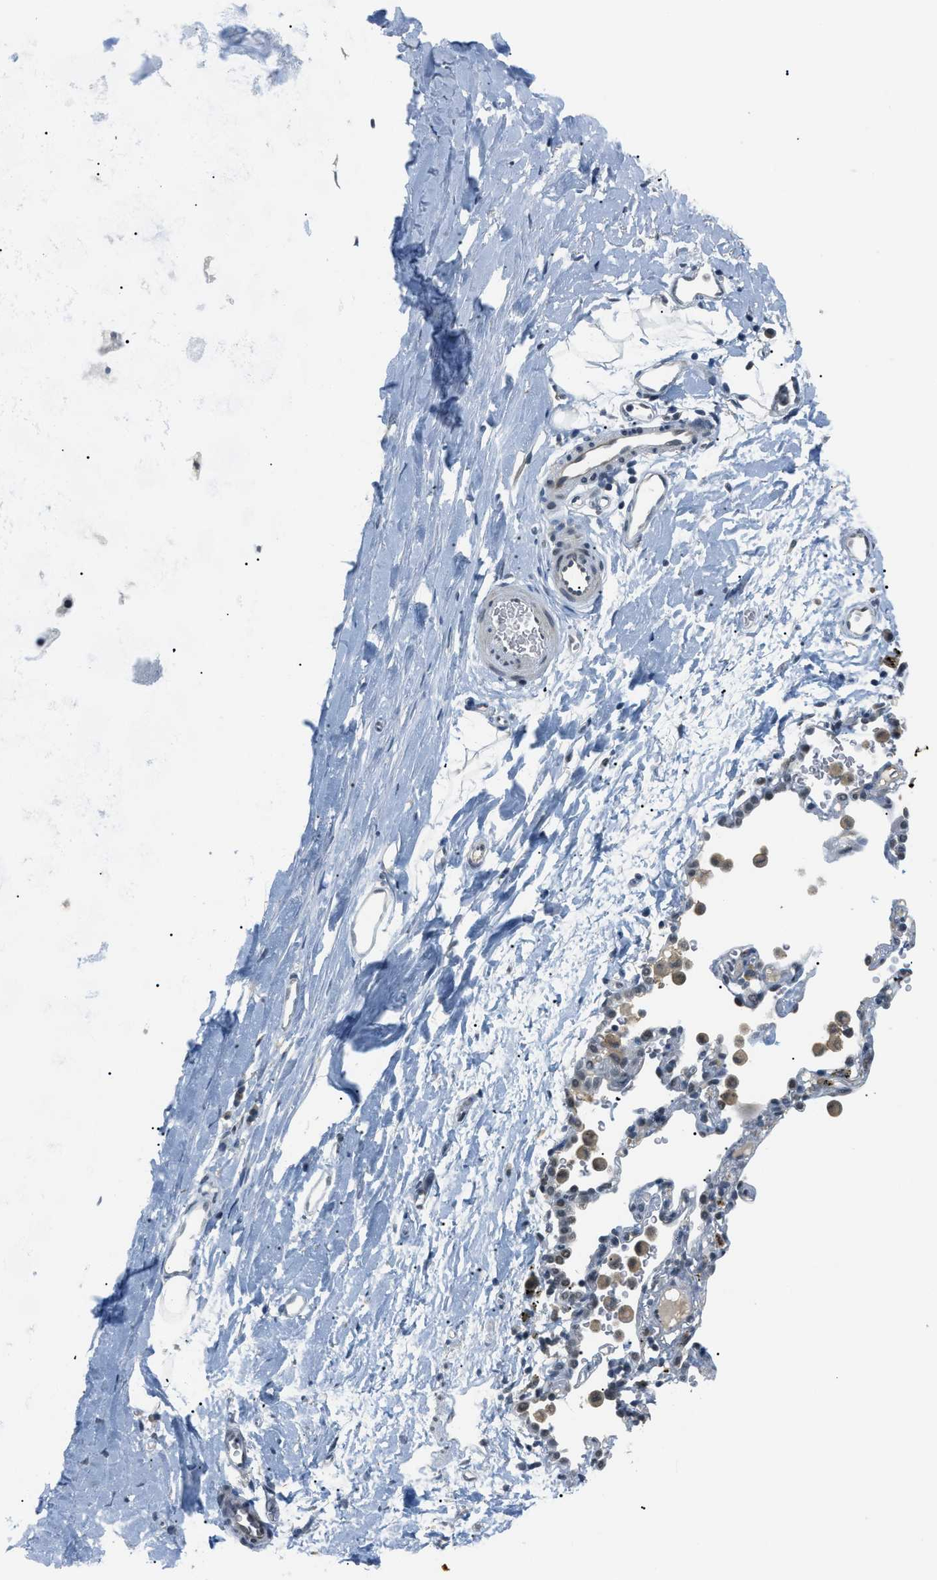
{"staining": {"intensity": "negative", "quantity": "none", "location": "none"}, "tissue": "adipose tissue", "cell_type": "Adipocytes", "image_type": "normal", "snomed": [{"axis": "morphology", "description": "Normal tissue, NOS"}, {"axis": "topography", "description": "Cartilage tissue"}, {"axis": "topography", "description": "Bronchus"}], "caption": "There is no significant expression in adipocytes of adipose tissue. (DAB (3,3'-diaminobenzidine) immunohistochemistry (IHC), high magnification).", "gene": "MZF1", "patient": {"sex": "female", "age": 53}}